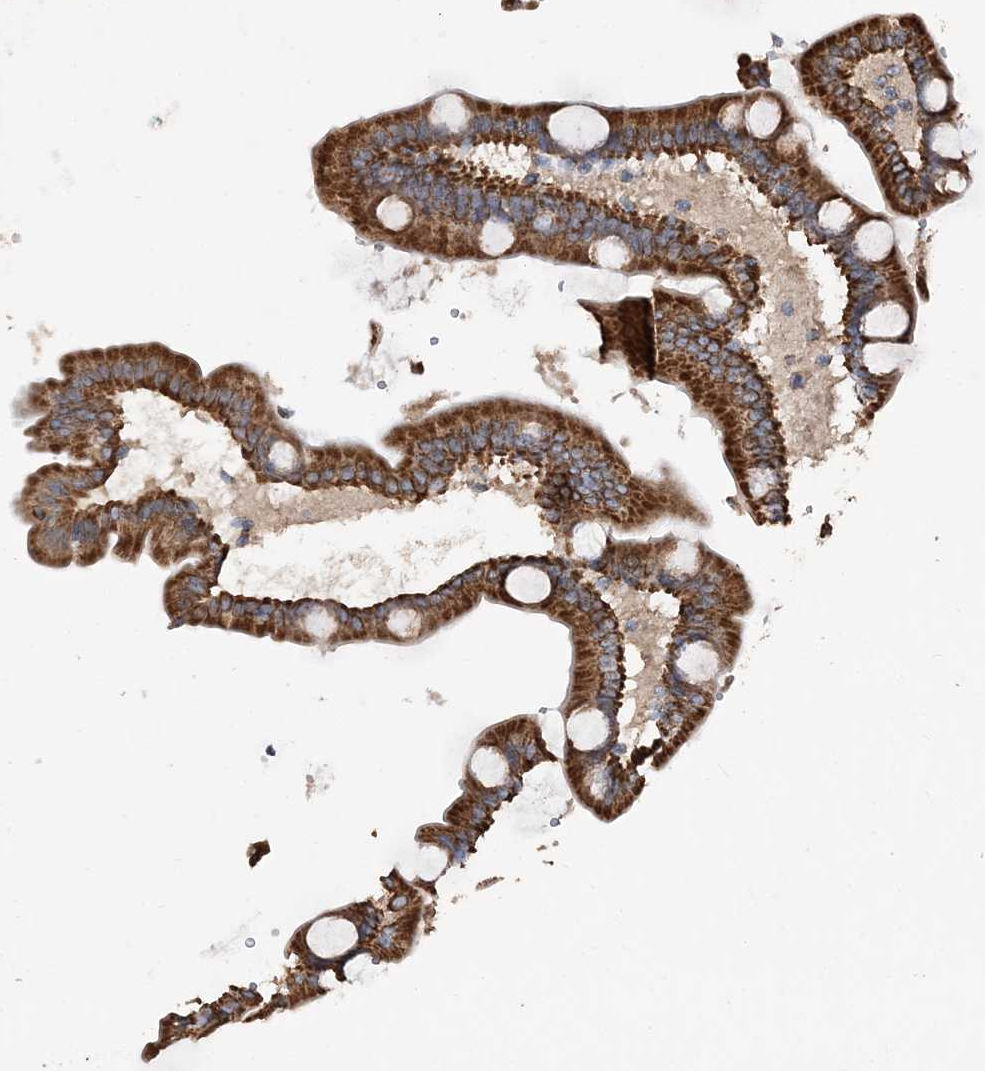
{"staining": {"intensity": "strong", "quantity": ">75%", "location": "cytoplasmic/membranous"}, "tissue": "duodenum", "cell_type": "Glandular cells", "image_type": "normal", "snomed": [{"axis": "morphology", "description": "Normal tissue, NOS"}, {"axis": "topography", "description": "Duodenum"}], "caption": "A high-resolution histopathology image shows IHC staining of benign duodenum, which demonstrates strong cytoplasmic/membranous expression in approximately >75% of glandular cells. (DAB IHC, brown staining for protein, blue staining for nuclei).", "gene": "POC5", "patient": {"sex": "male", "age": 54}}